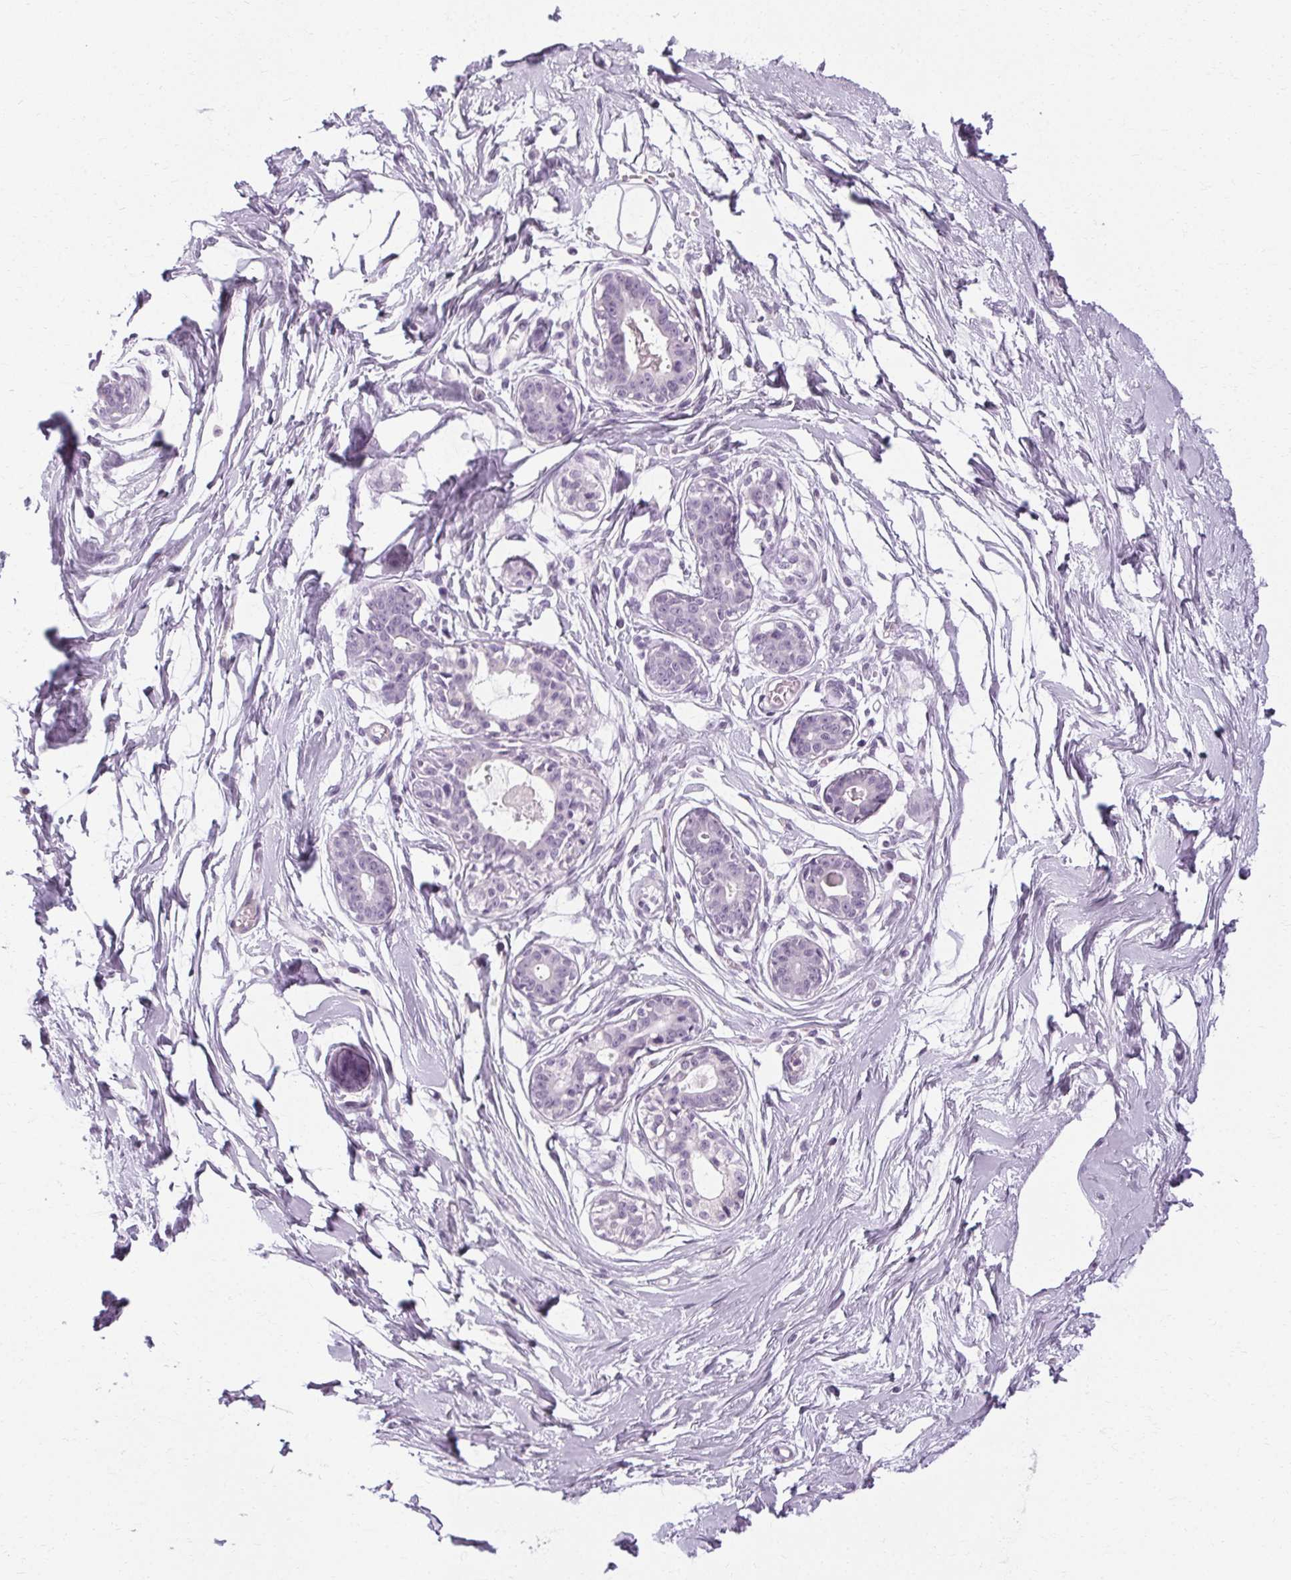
{"staining": {"intensity": "negative", "quantity": "none", "location": "none"}, "tissue": "breast", "cell_type": "Adipocytes", "image_type": "normal", "snomed": [{"axis": "morphology", "description": "Normal tissue, NOS"}, {"axis": "topography", "description": "Breast"}], "caption": "Histopathology image shows no significant protein staining in adipocytes of benign breast.", "gene": "POMC", "patient": {"sex": "female", "age": 45}}